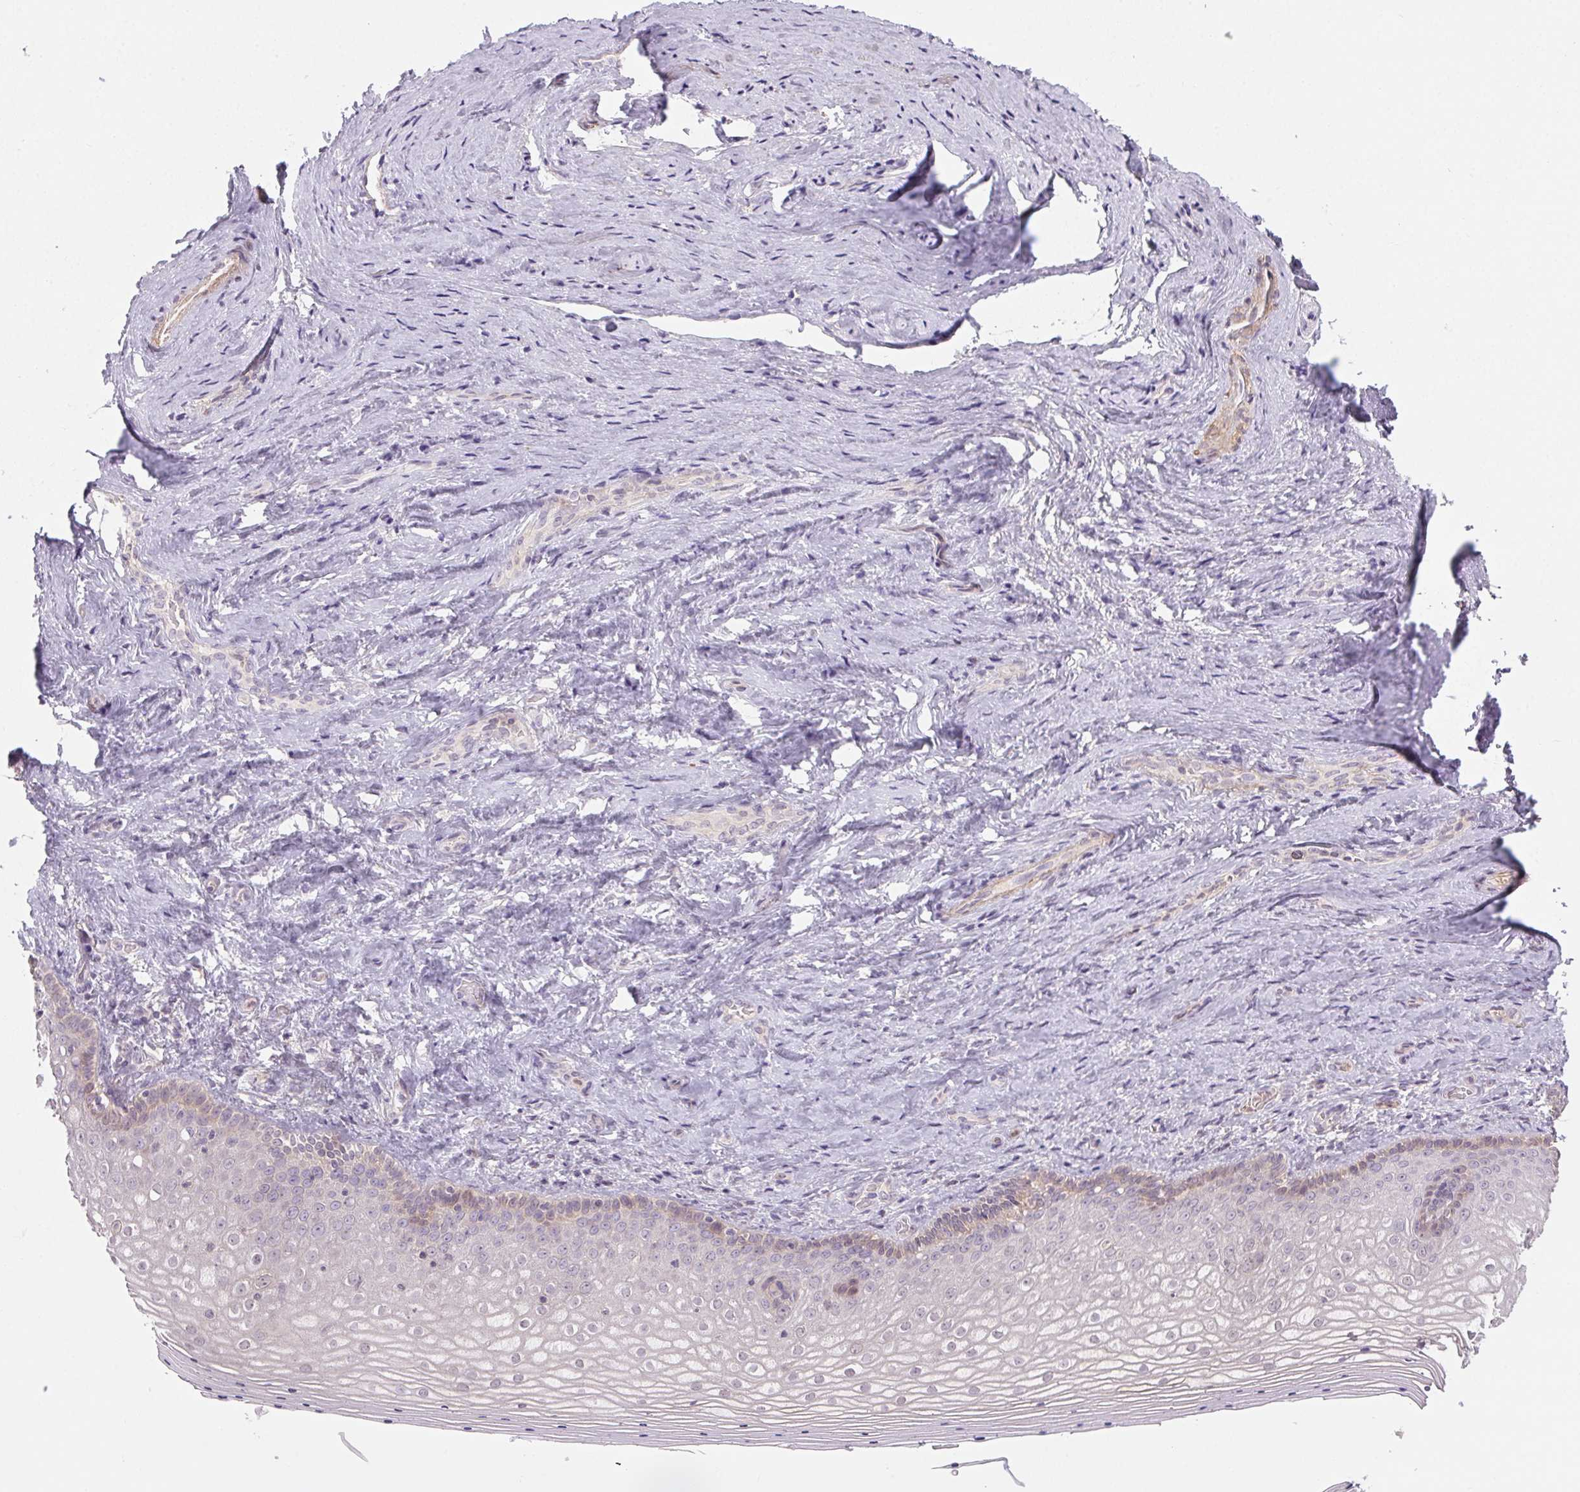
{"staining": {"intensity": "weak", "quantity": "<25%", "location": "cytoplasmic/membranous"}, "tissue": "vagina", "cell_type": "Squamous epithelial cells", "image_type": "normal", "snomed": [{"axis": "morphology", "description": "Normal tissue, NOS"}, {"axis": "topography", "description": "Vagina"}], "caption": "This is a photomicrograph of immunohistochemistry (IHC) staining of unremarkable vagina, which shows no expression in squamous epithelial cells. (DAB (3,3'-diaminobenzidine) immunohistochemistry (IHC) visualized using brightfield microscopy, high magnification).", "gene": "HHLA2", "patient": {"sex": "female", "age": 42}}